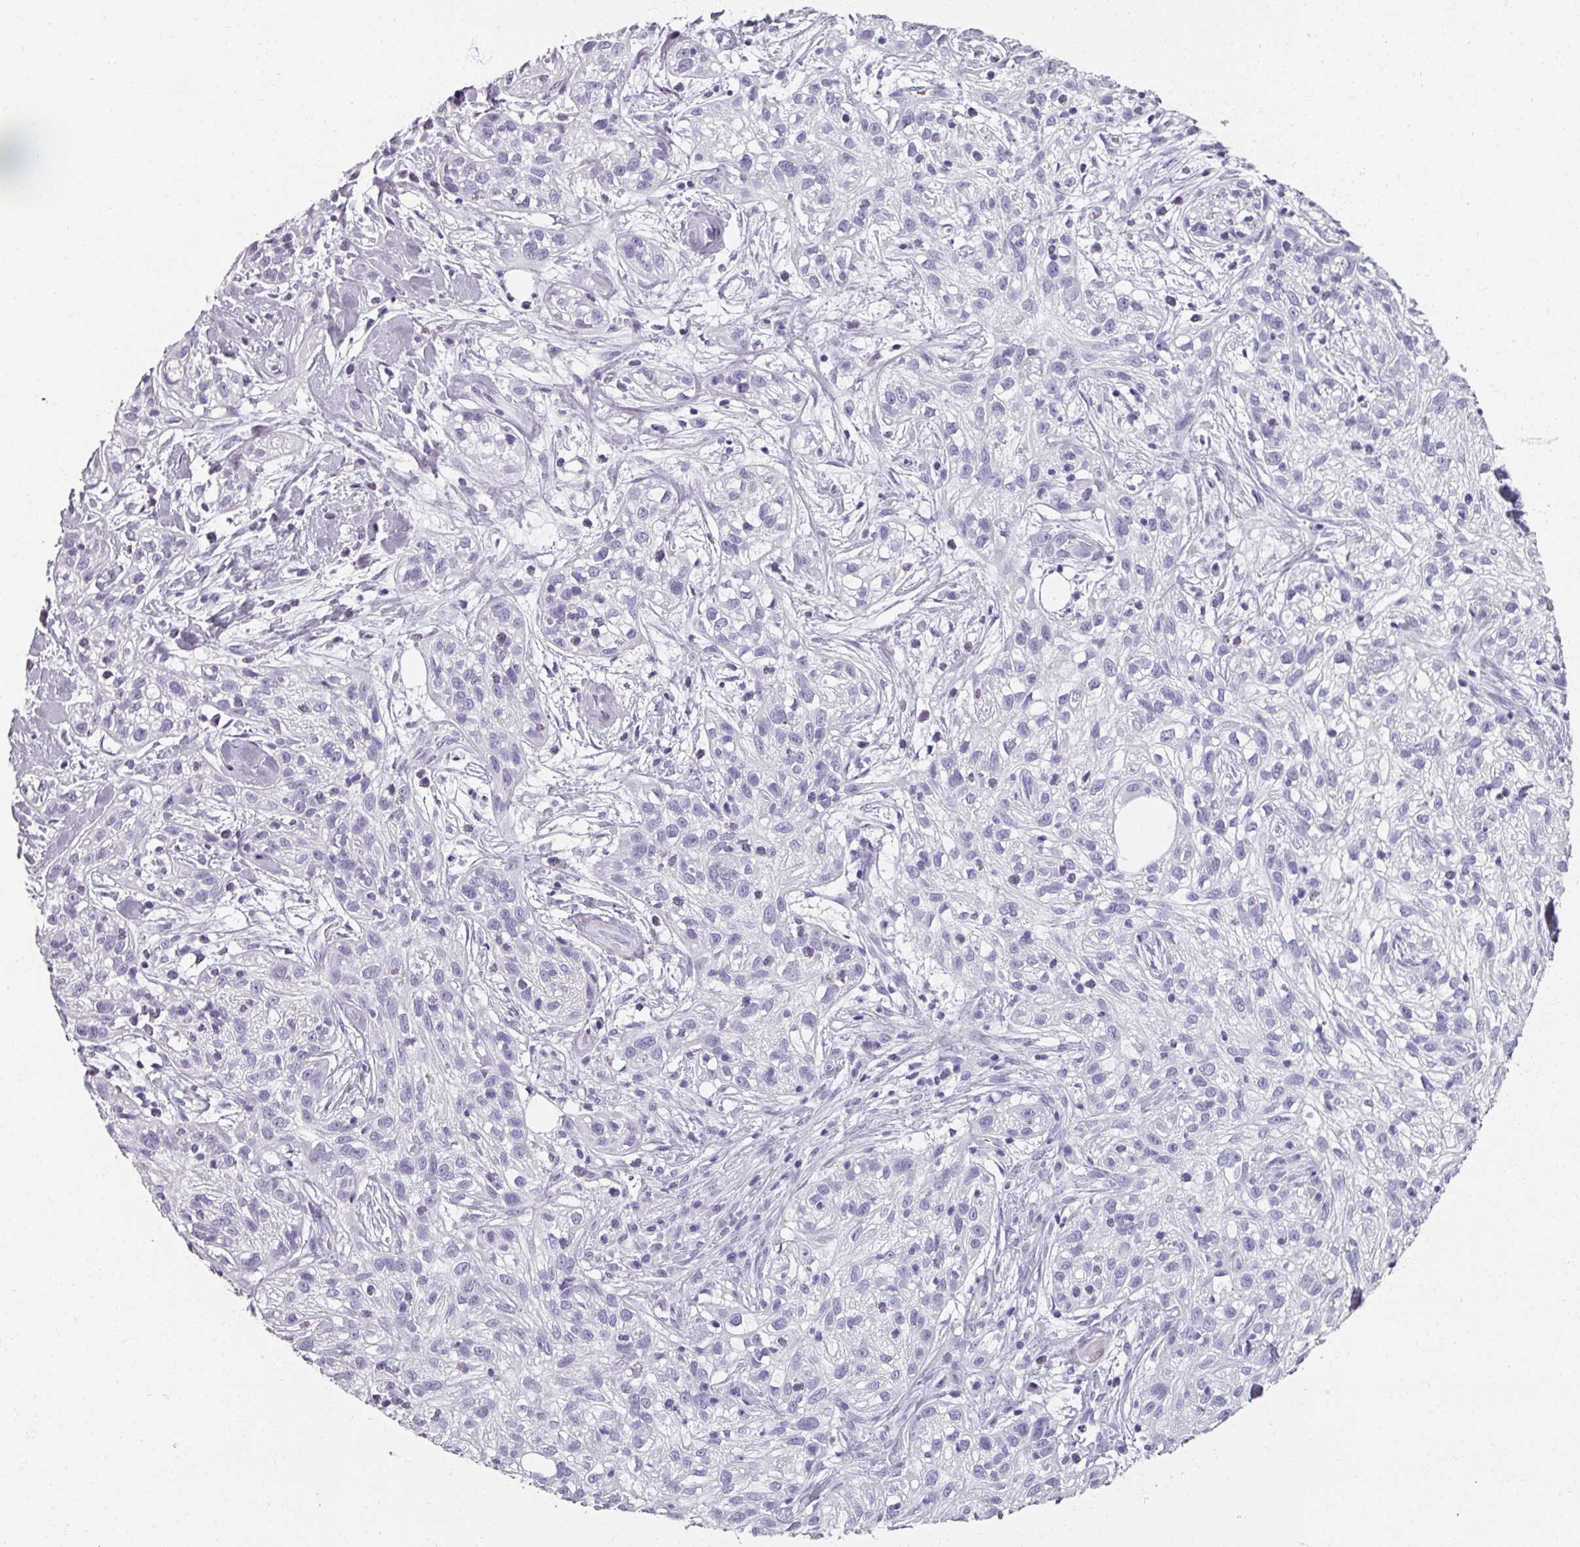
{"staining": {"intensity": "negative", "quantity": "none", "location": "none"}, "tissue": "skin cancer", "cell_type": "Tumor cells", "image_type": "cancer", "snomed": [{"axis": "morphology", "description": "Squamous cell carcinoma, NOS"}, {"axis": "topography", "description": "Skin"}], "caption": "The histopathology image reveals no staining of tumor cells in skin cancer.", "gene": "REG3G", "patient": {"sex": "male", "age": 82}}